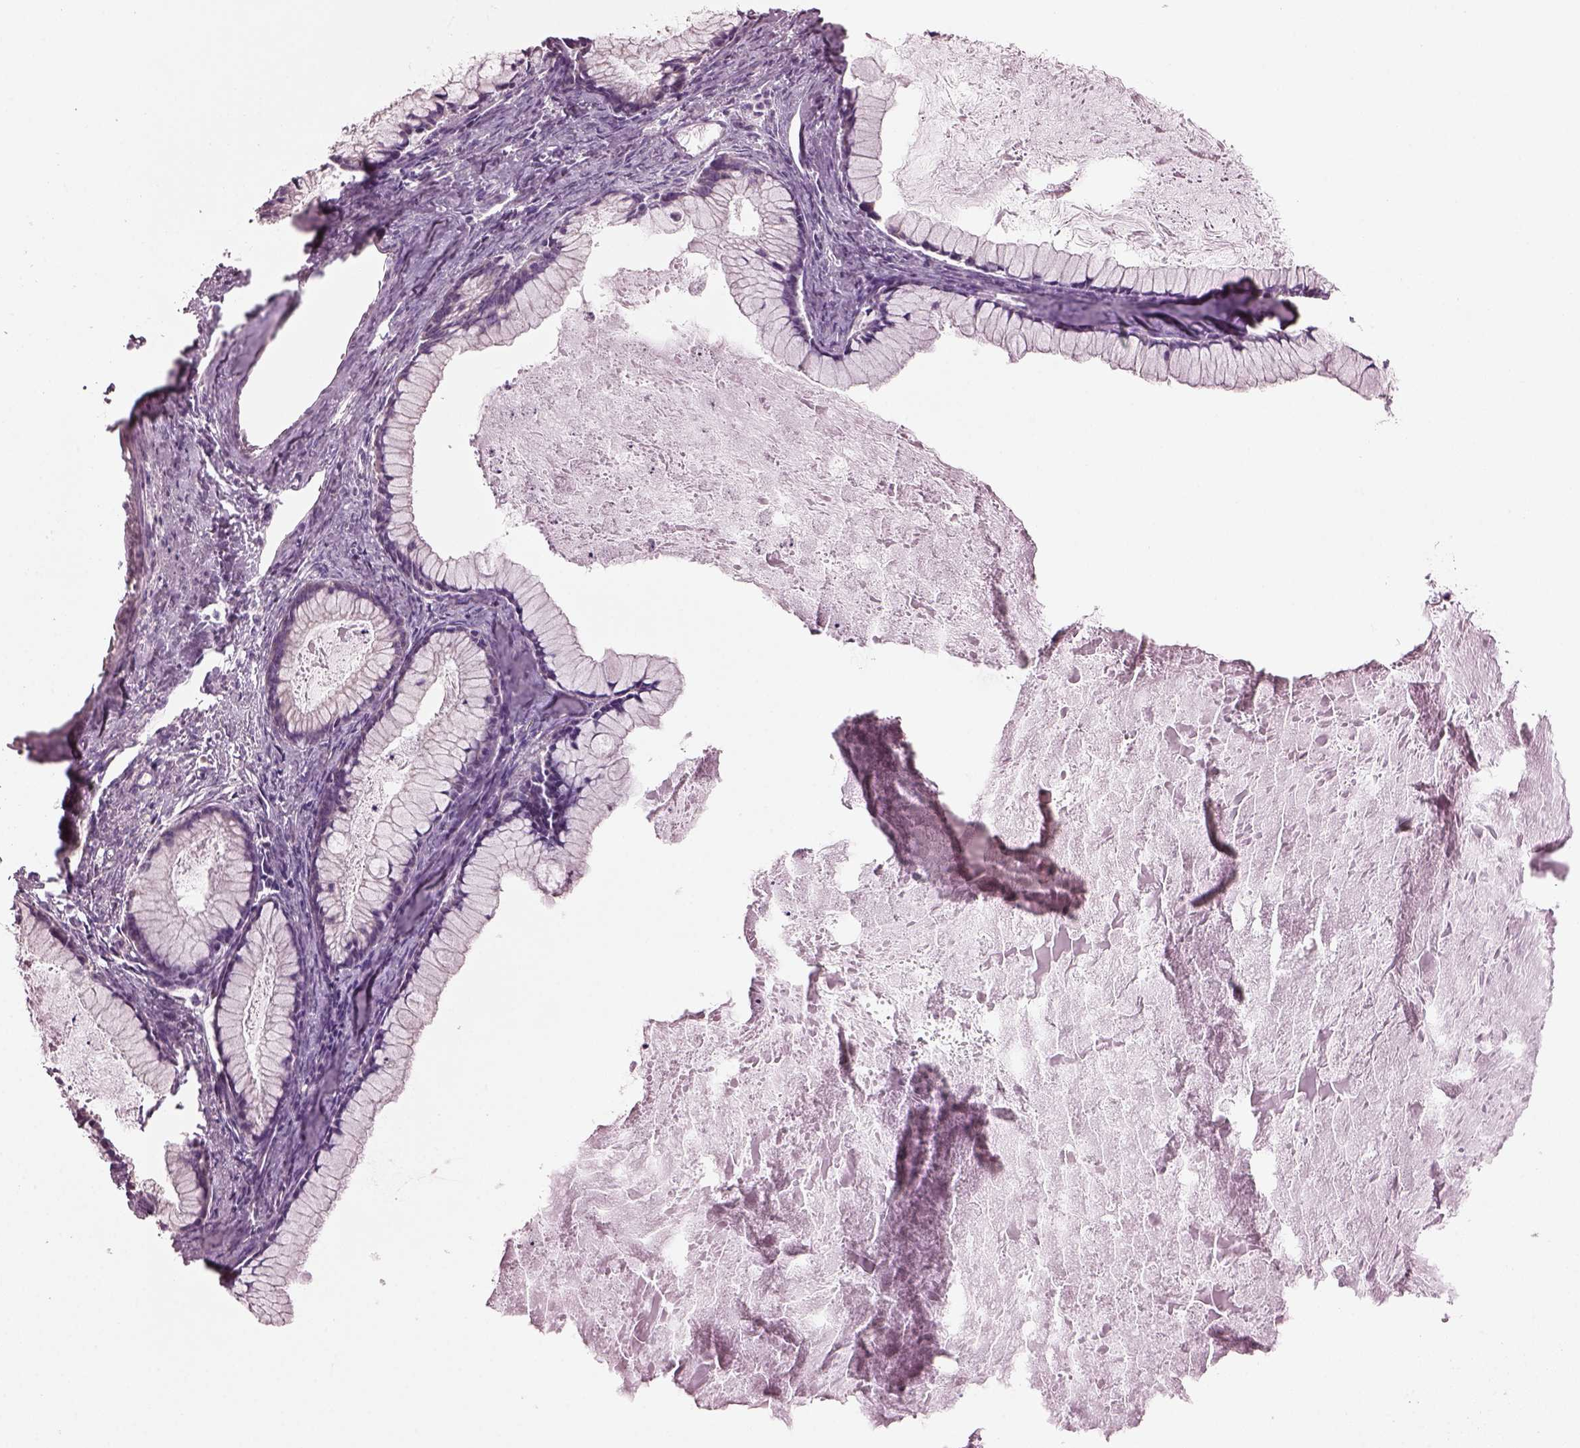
{"staining": {"intensity": "negative", "quantity": "none", "location": "none"}, "tissue": "ovarian cancer", "cell_type": "Tumor cells", "image_type": "cancer", "snomed": [{"axis": "morphology", "description": "Cystadenocarcinoma, mucinous, NOS"}, {"axis": "topography", "description": "Ovary"}], "caption": "Image shows no protein staining in tumor cells of mucinous cystadenocarcinoma (ovarian) tissue.", "gene": "SPATA7", "patient": {"sex": "female", "age": 41}}